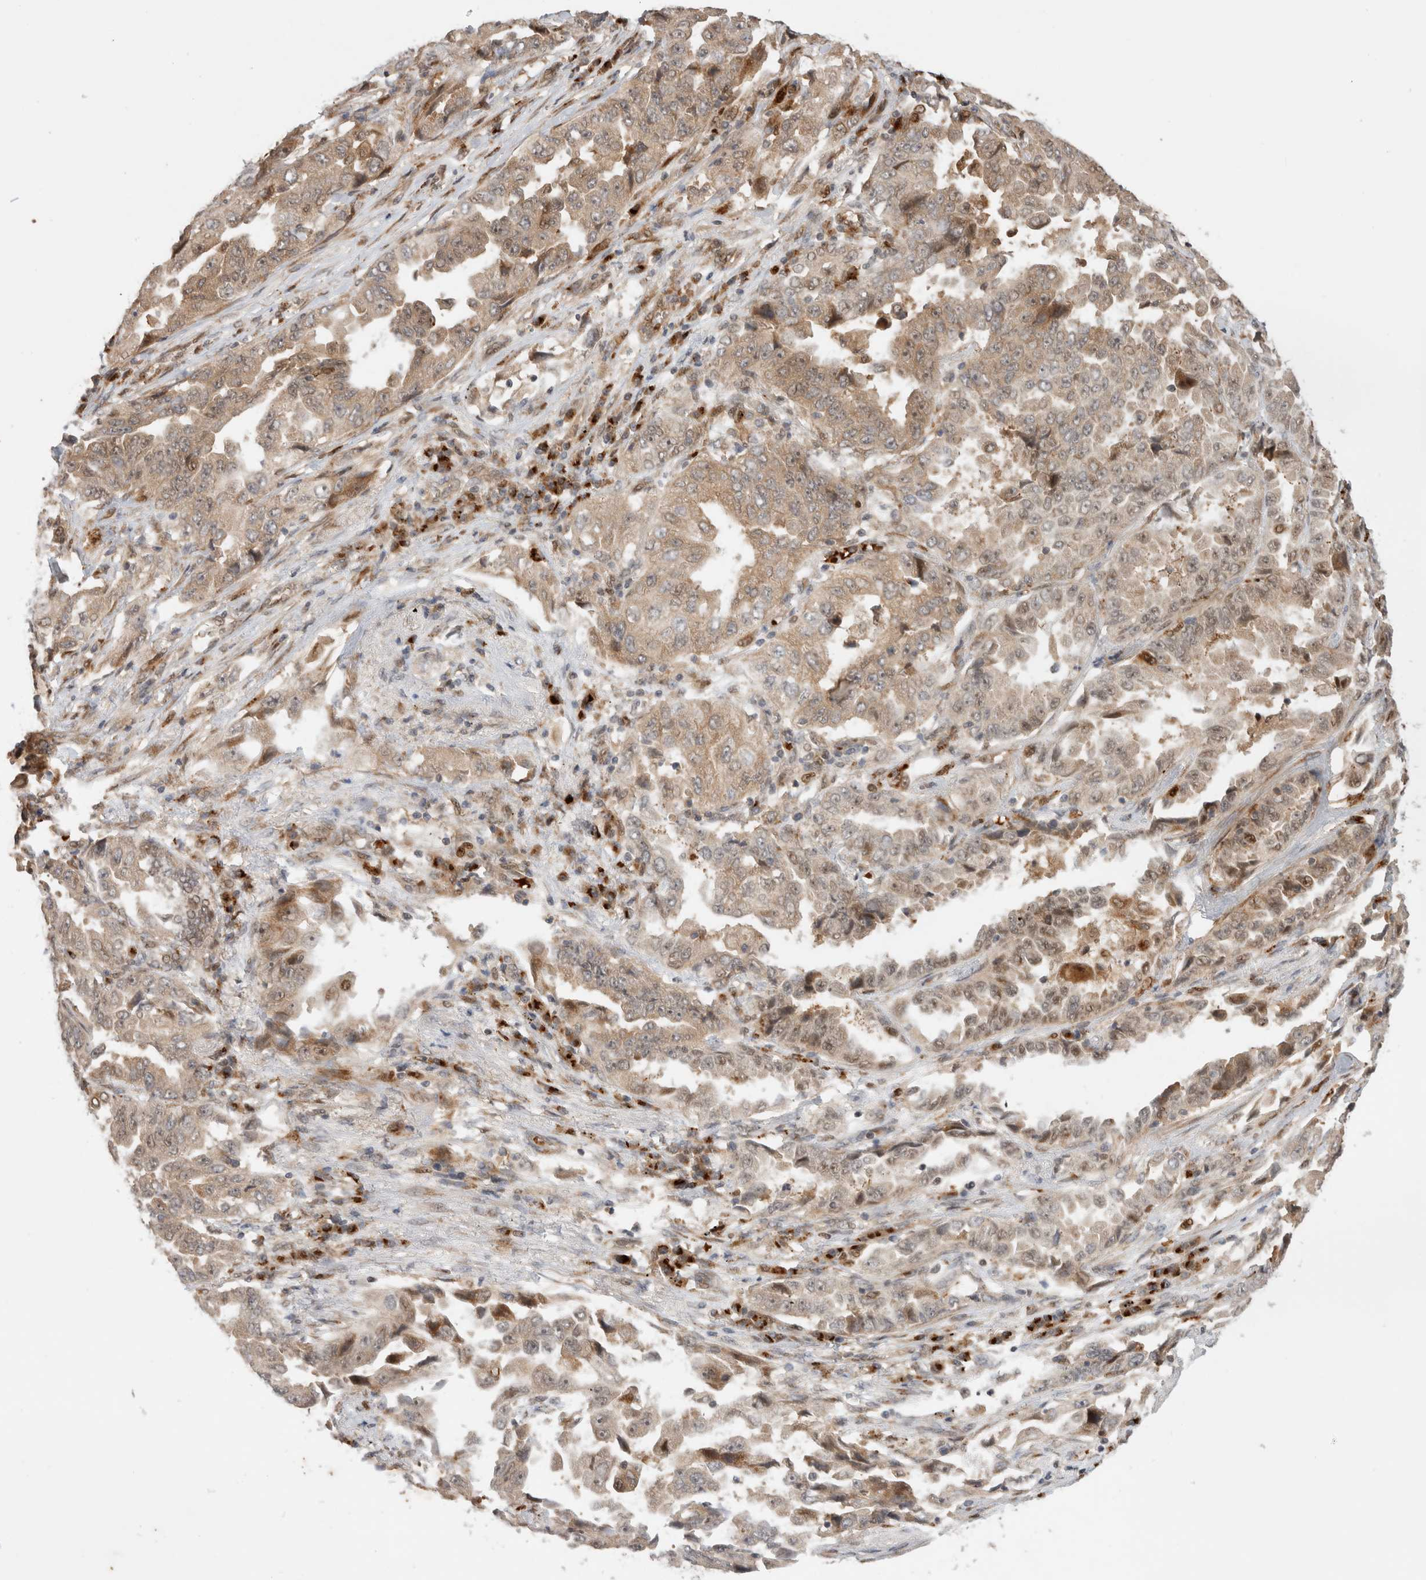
{"staining": {"intensity": "moderate", "quantity": ">75%", "location": "cytoplasmic/membranous,nuclear"}, "tissue": "lung cancer", "cell_type": "Tumor cells", "image_type": "cancer", "snomed": [{"axis": "morphology", "description": "Adenocarcinoma, NOS"}, {"axis": "topography", "description": "Lung"}], "caption": "Protein positivity by immunohistochemistry (IHC) reveals moderate cytoplasmic/membranous and nuclear positivity in approximately >75% of tumor cells in adenocarcinoma (lung). (Brightfield microscopy of DAB IHC at high magnification).", "gene": "OTUD6B", "patient": {"sex": "female", "age": 51}}